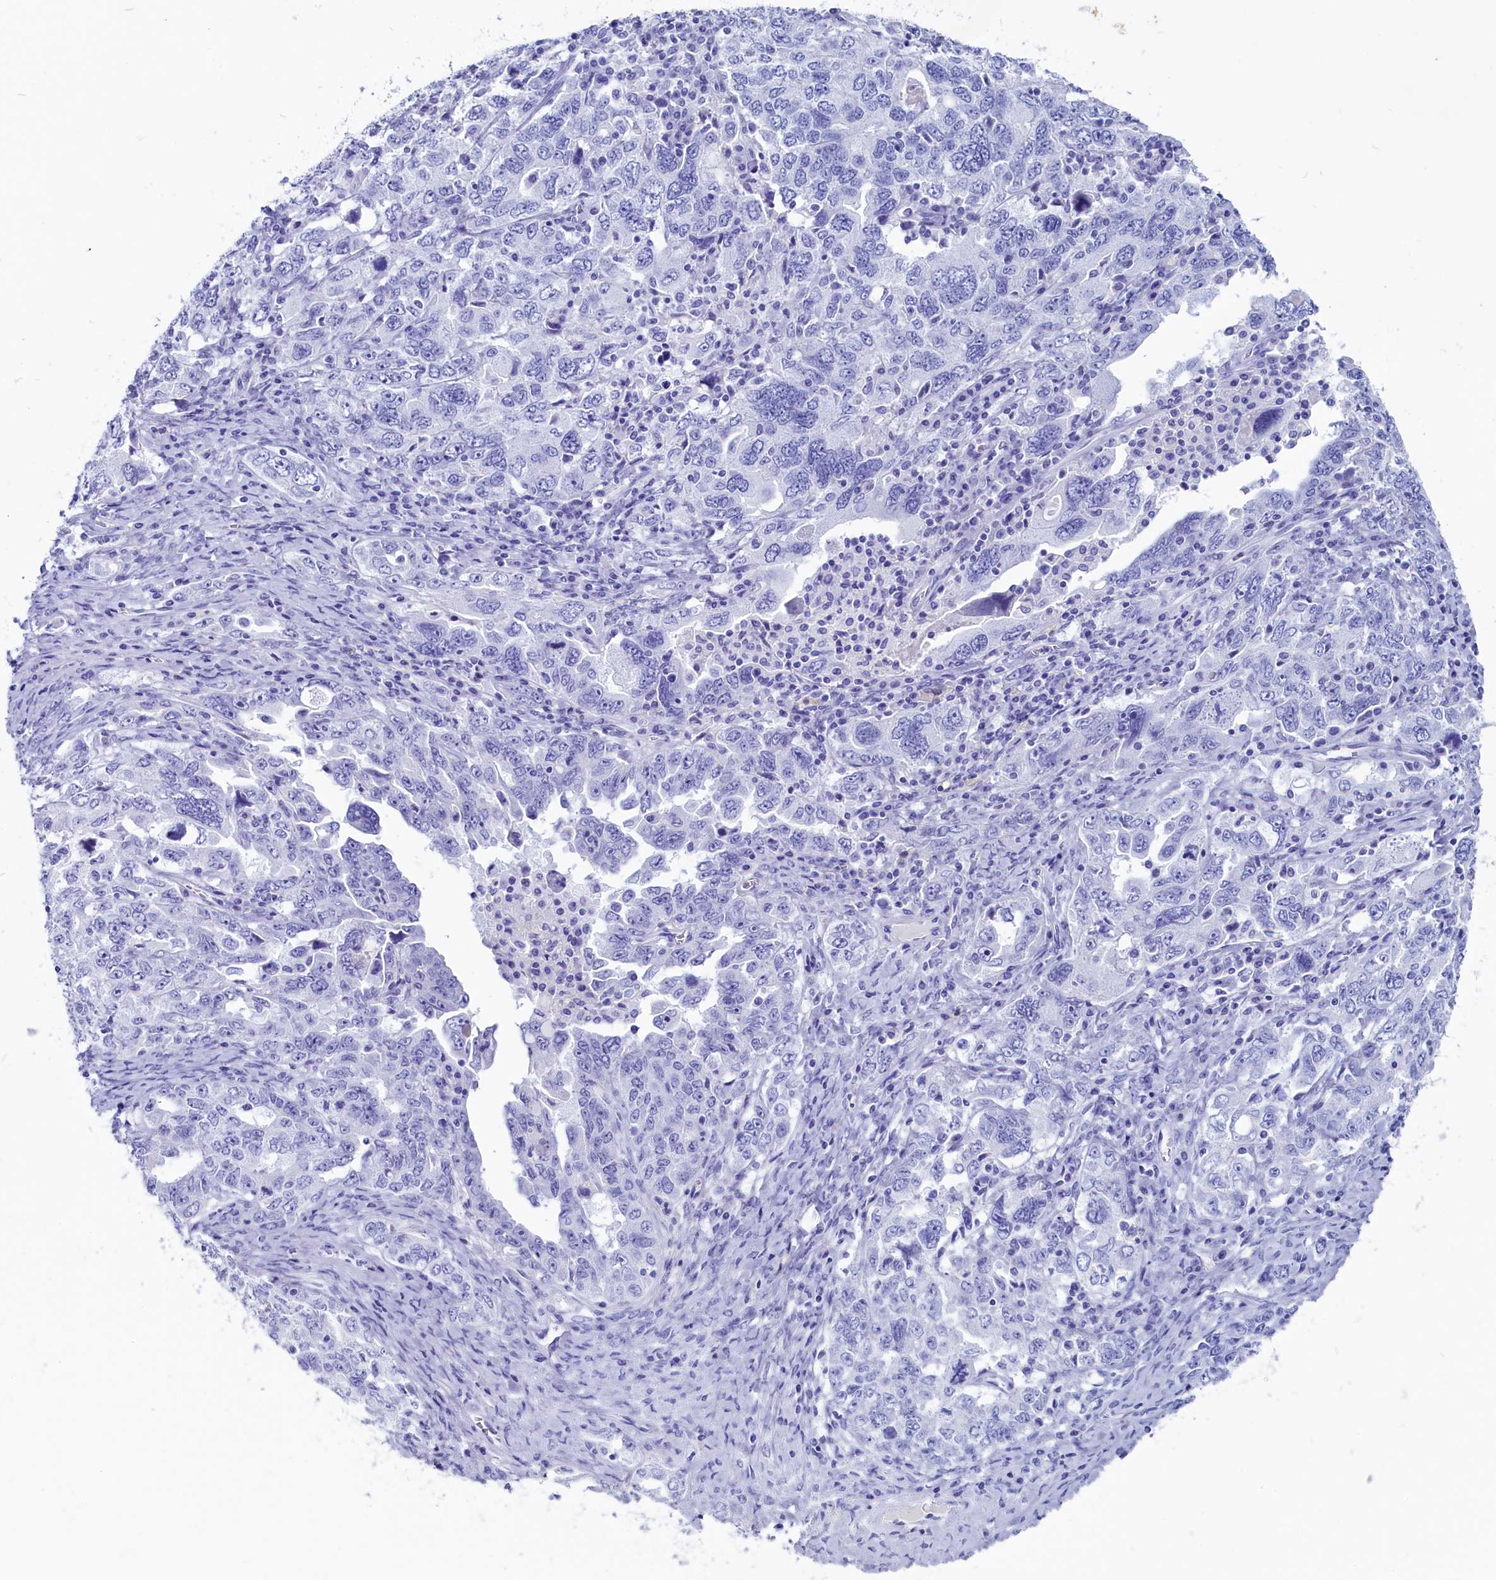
{"staining": {"intensity": "negative", "quantity": "none", "location": "none"}, "tissue": "ovarian cancer", "cell_type": "Tumor cells", "image_type": "cancer", "snomed": [{"axis": "morphology", "description": "Carcinoma, endometroid"}, {"axis": "topography", "description": "Ovary"}], "caption": "A high-resolution histopathology image shows IHC staining of ovarian cancer (endometroid carcinoma), which shows no significant positivity in tumor cells.", "gene": "ANKRD29", "patient": {"sex": "female", "age": 62}}